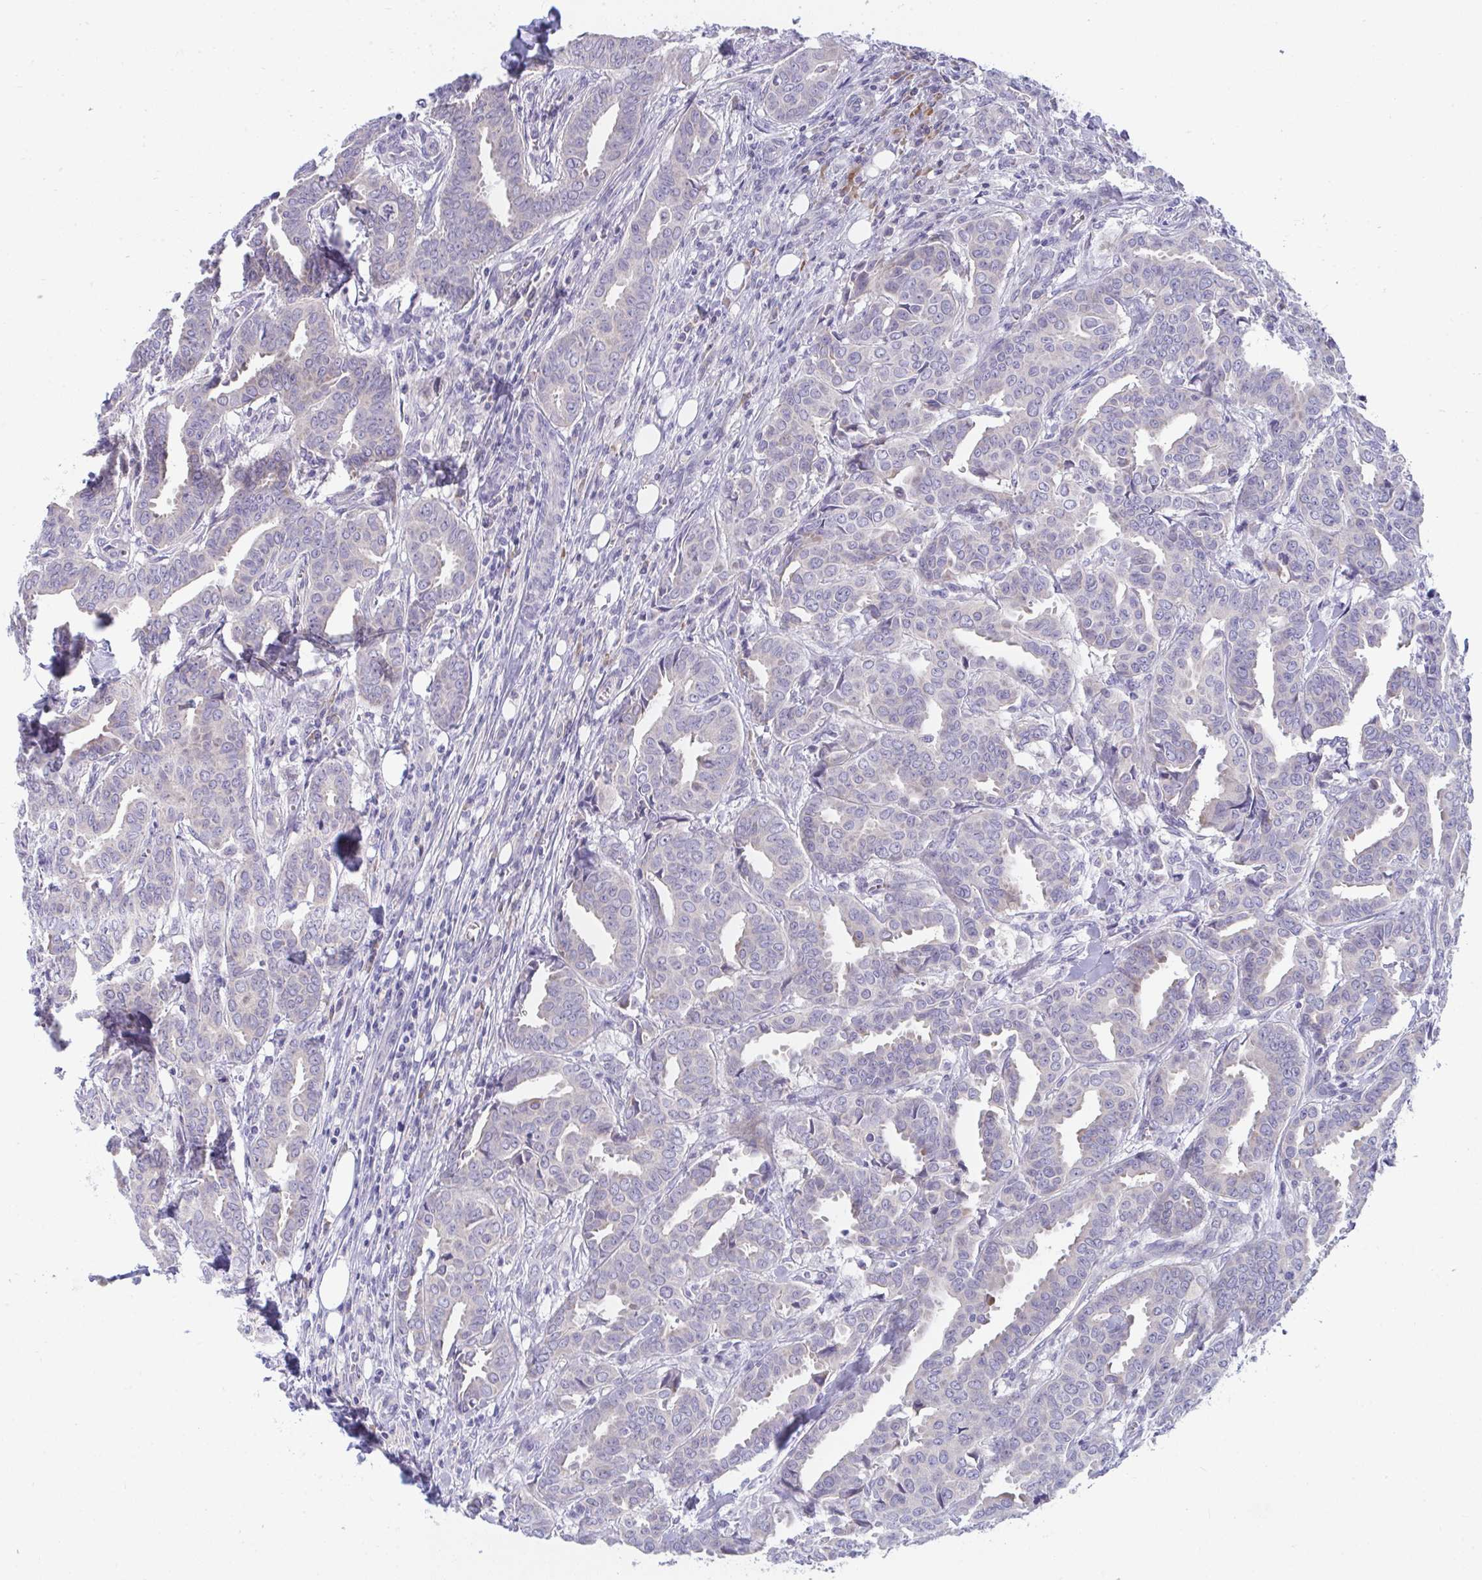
{"staining": {"intensity": "negative", "quantity": "none", "location": "none"}, "tissue": "breast cancer", "cell_type": "Tumor cells", "image_type": "cancer", "snomed": [{"axis": "morphology", "description": "Duct carcinoma"}, {"axis": "topography", "description": "Breast"}], "caption": "This is a photomicrograph of IHC staining of breast cancer, which shows no positivity in tumor cells.", "gene": "PIGZ", "patient": {"sex": "female", "age": 45}}